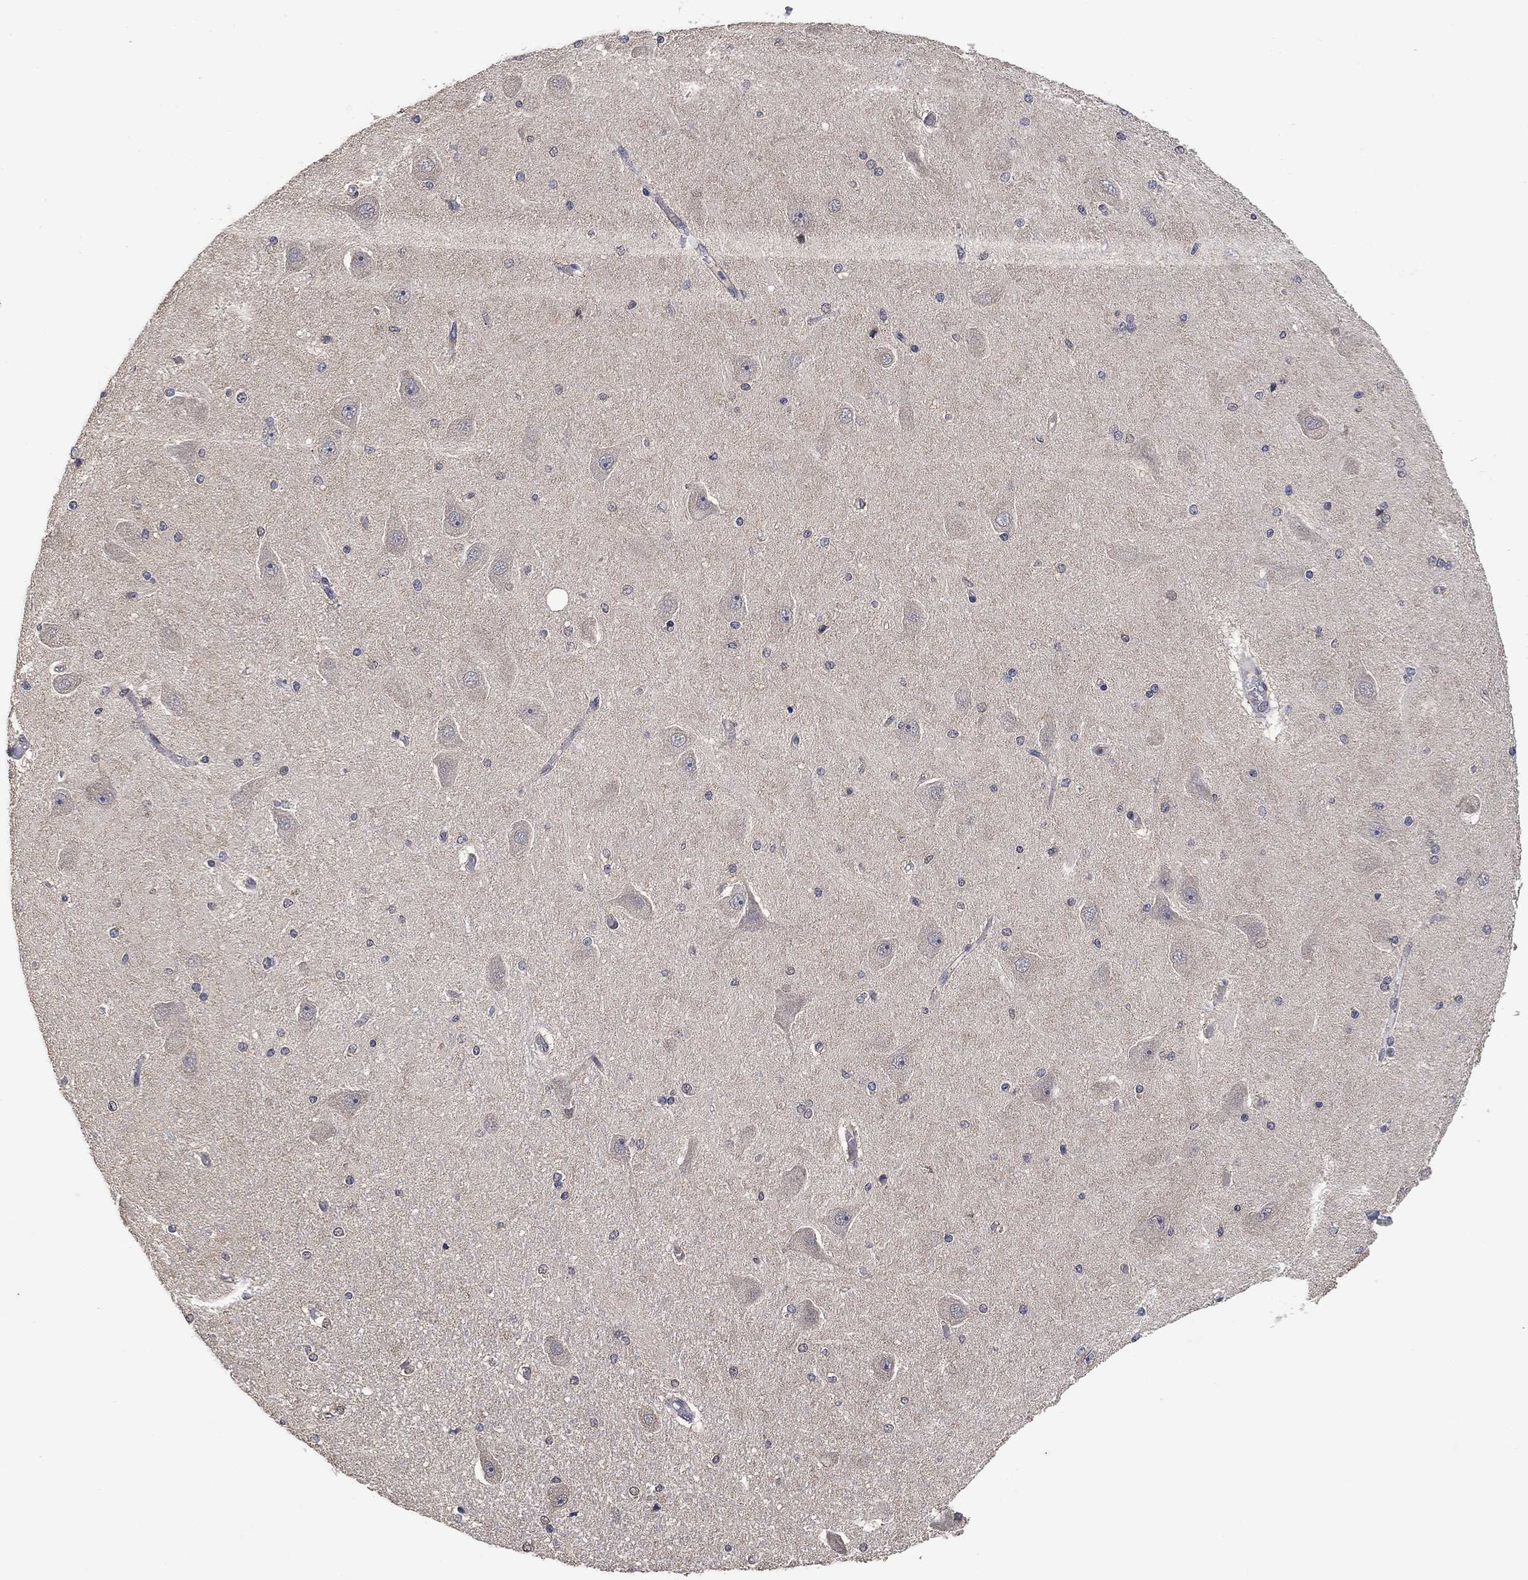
{"staining": {"intensity": "negative", "quantity": "none", "location": "none"}, "tissue": "hippocampus", "cell_type": "Glial cells", "image_type": "normal", "snomed": [{"axis": "morphology", "description": "Normal tissue, NOS"}, {"axis": "topography", "description": "Hippocampus"}], "caption": "This is an immunohistochemistry photomicrograph of normal human hippocampus. There is no staining in glial cells.", "gene": "CCDC43", "patient": {"sex": "female", "age": 54}}